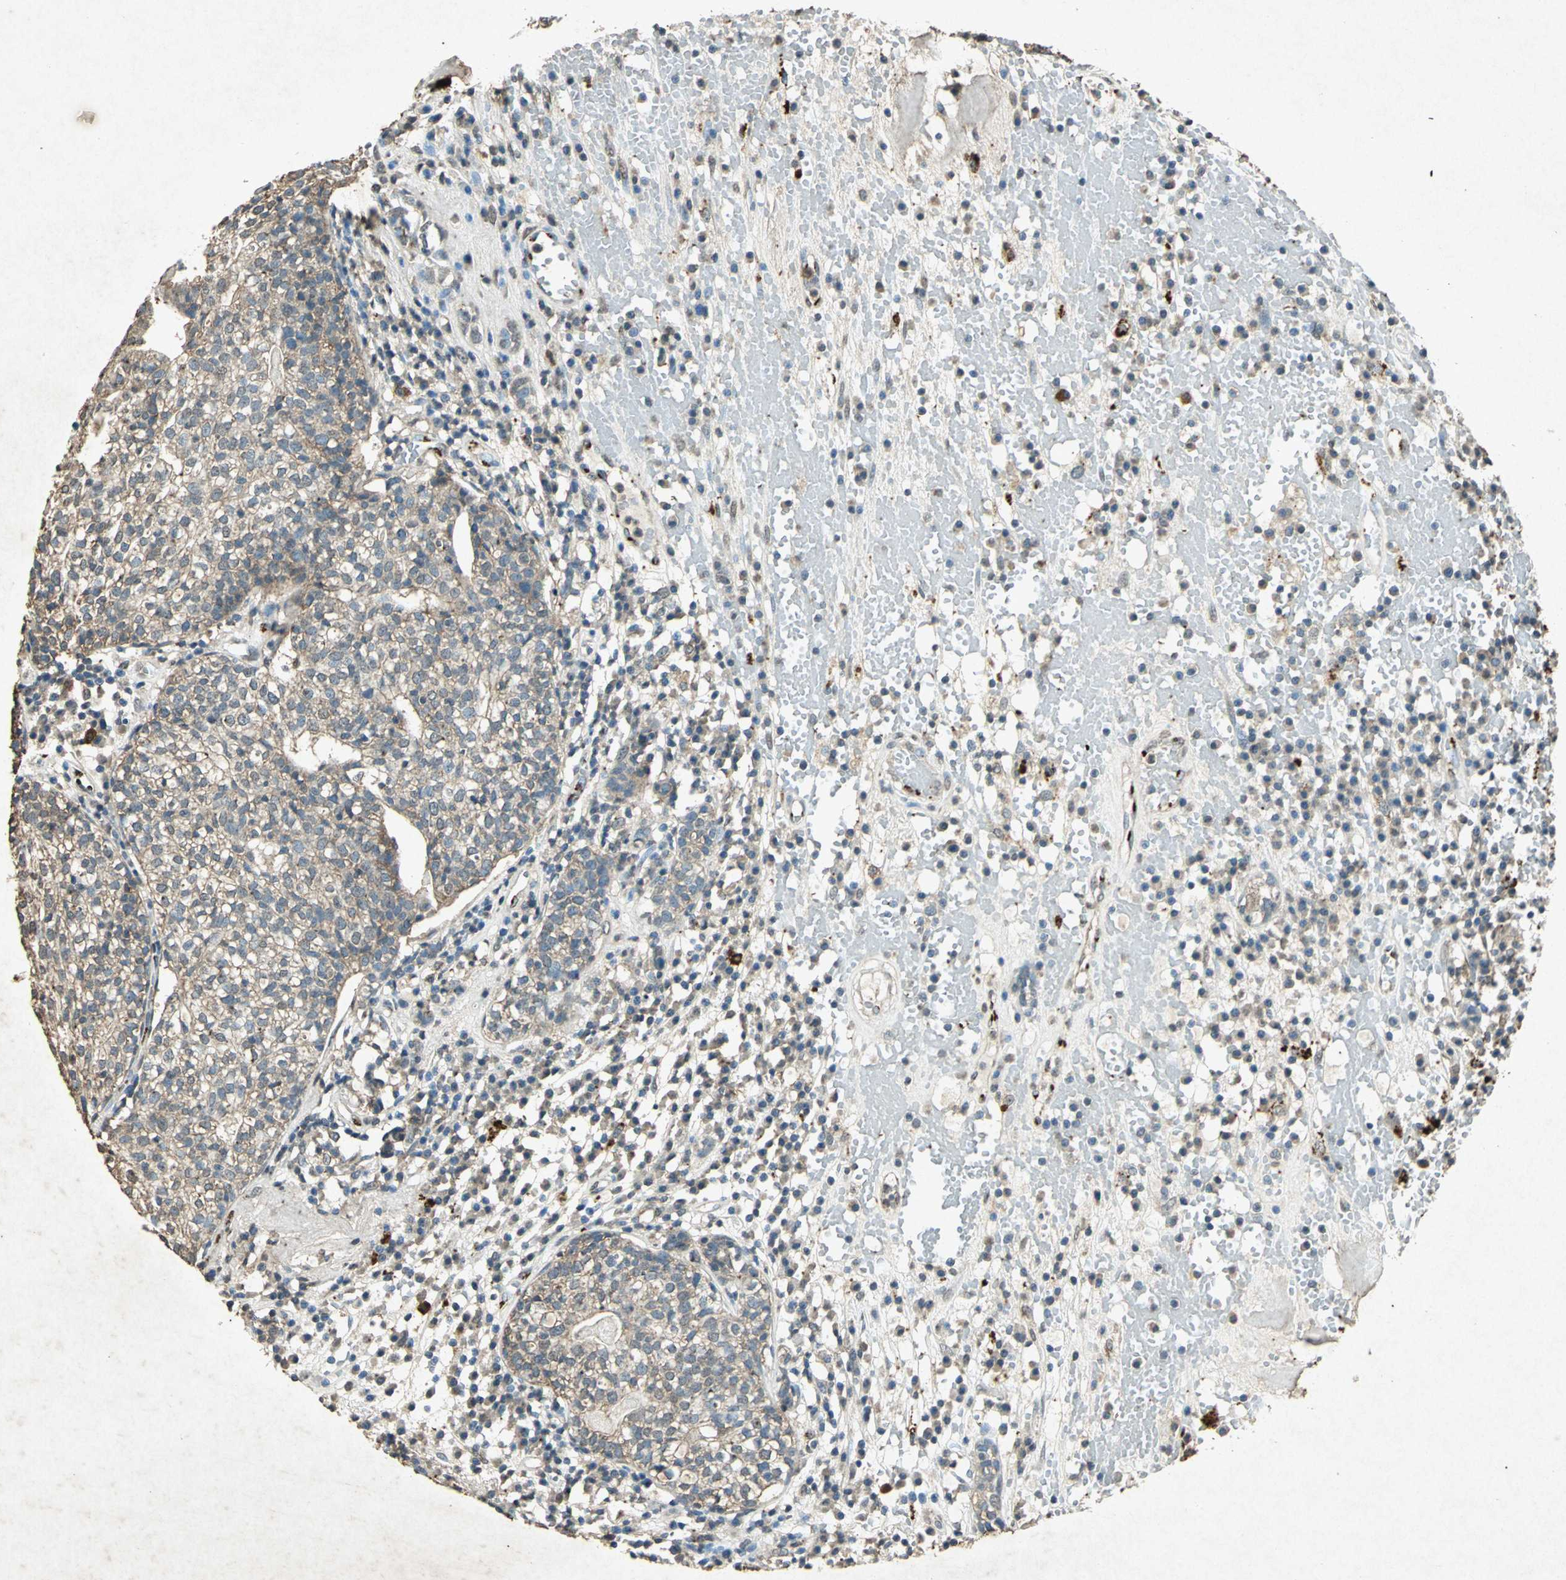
{"staining": {"intensity": "weak", "quantity": "<25%", "location": "cytoplasmic/membranous"}, "tissue": "head and neck cancer", "cell_type": "Tumor cells", "image_type": "cancer", "snomed": [{"axis": "morphology", "description": "Adenocarcinoma, NOS"}, {"axis": "topography", "description": "Salivary gland"}, {"axis": "topography", "description": "Head-Neck"}], "caption": "This is an IHC micrograph of adenocarcinoma (head and neck). There is no expression in tumor cells.", "gene": "PSEN1", "patient": {"sex": "female", "age": 65}}